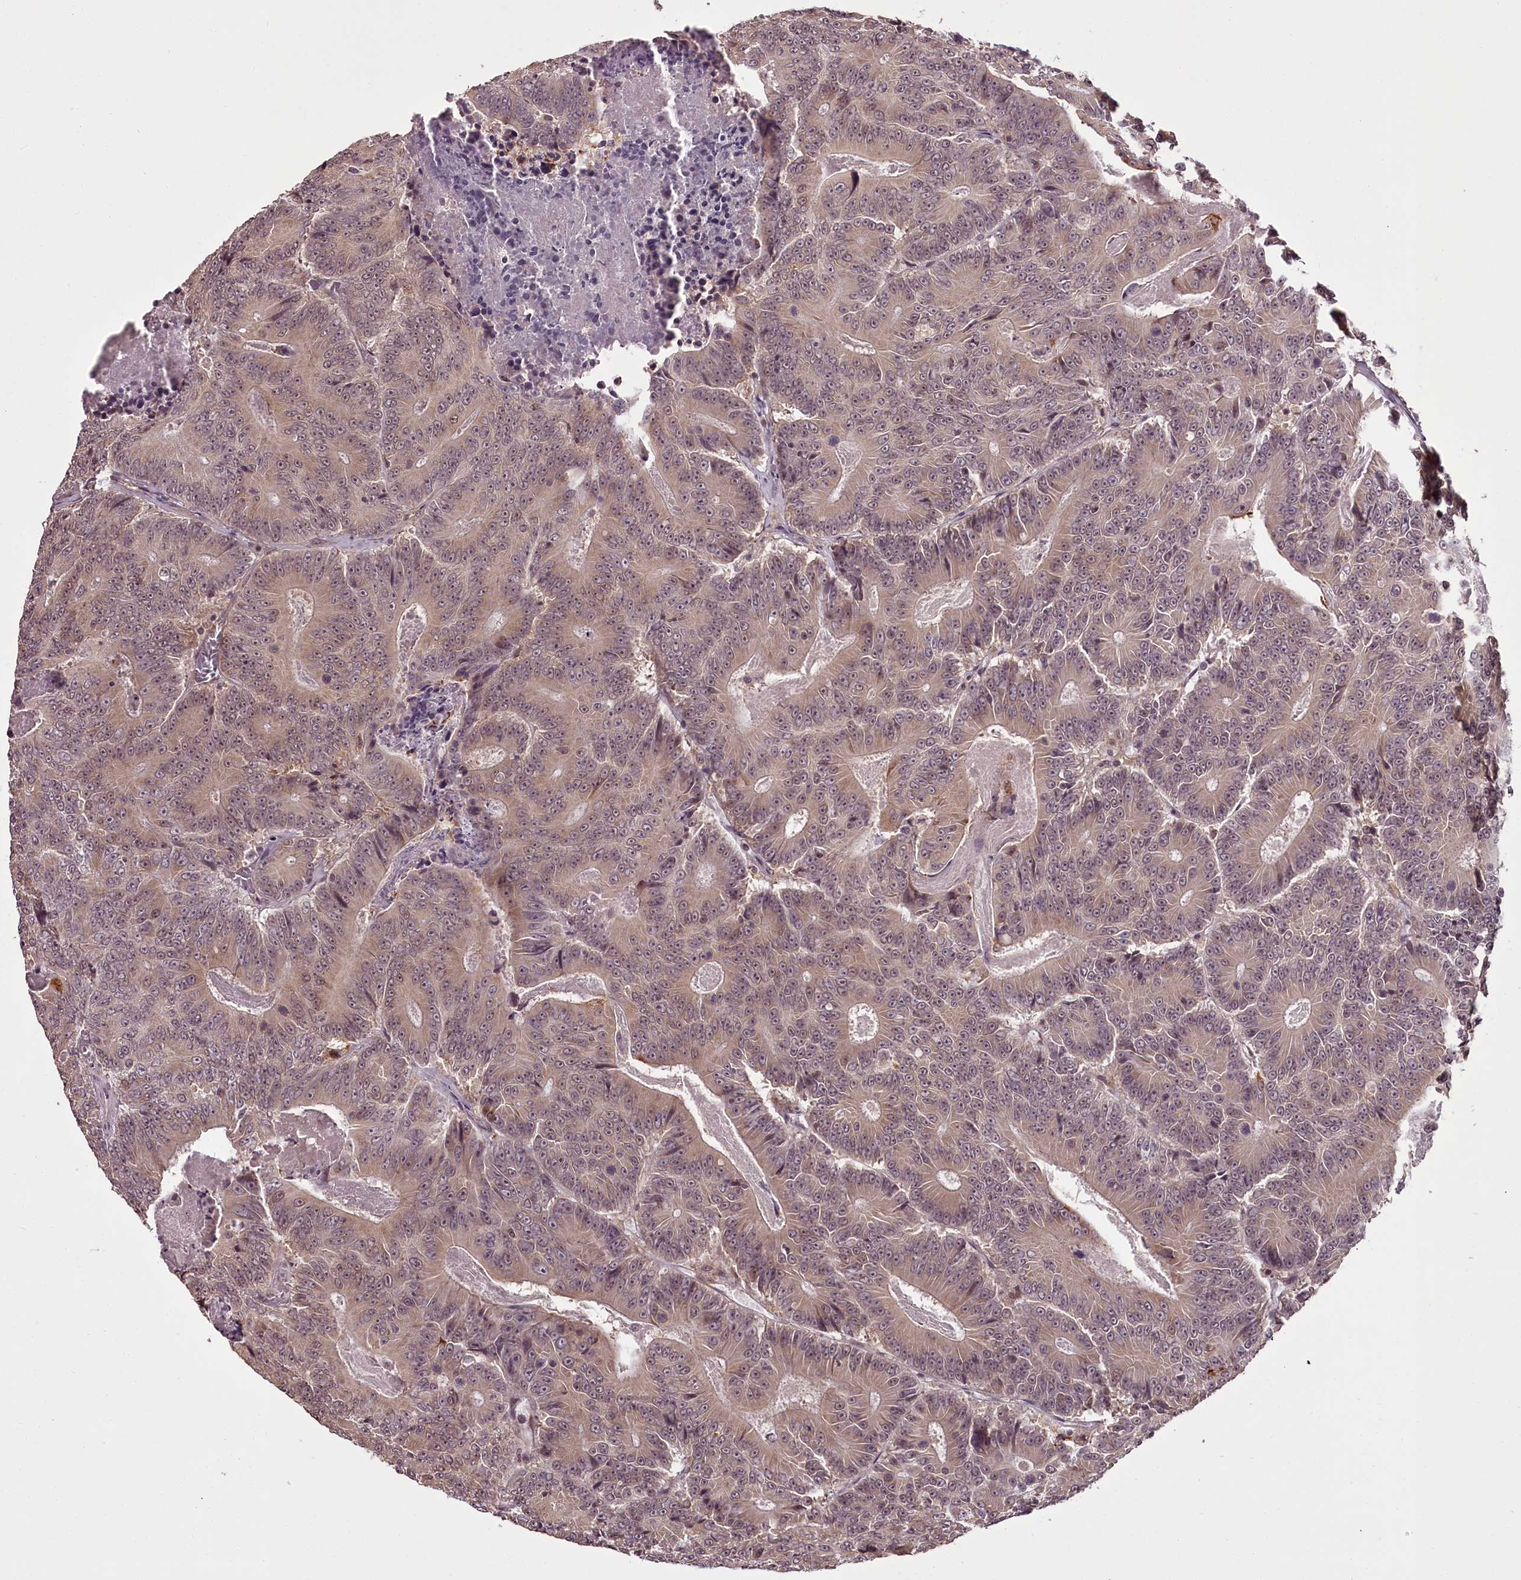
{"staining": {"intensity": "weak", "quantity": "<25%", "location": "cytoplasmic/membranous,nuclear"}, "tissue": "colorectal cancer", "cell_type": "Tumor cells", "image_type": "cancer", "snomed": [{"axis": "morphology", "description": "Adenocarcinoma, NOS"}, {"axis": "topography", "description": "Colon"}], "caption": "The image demonstrates no staining of tumor cells in adenocarcinoma (colorectal).", "gene": "CCDC92", "patient": {"sex": "male", "age": 83}}